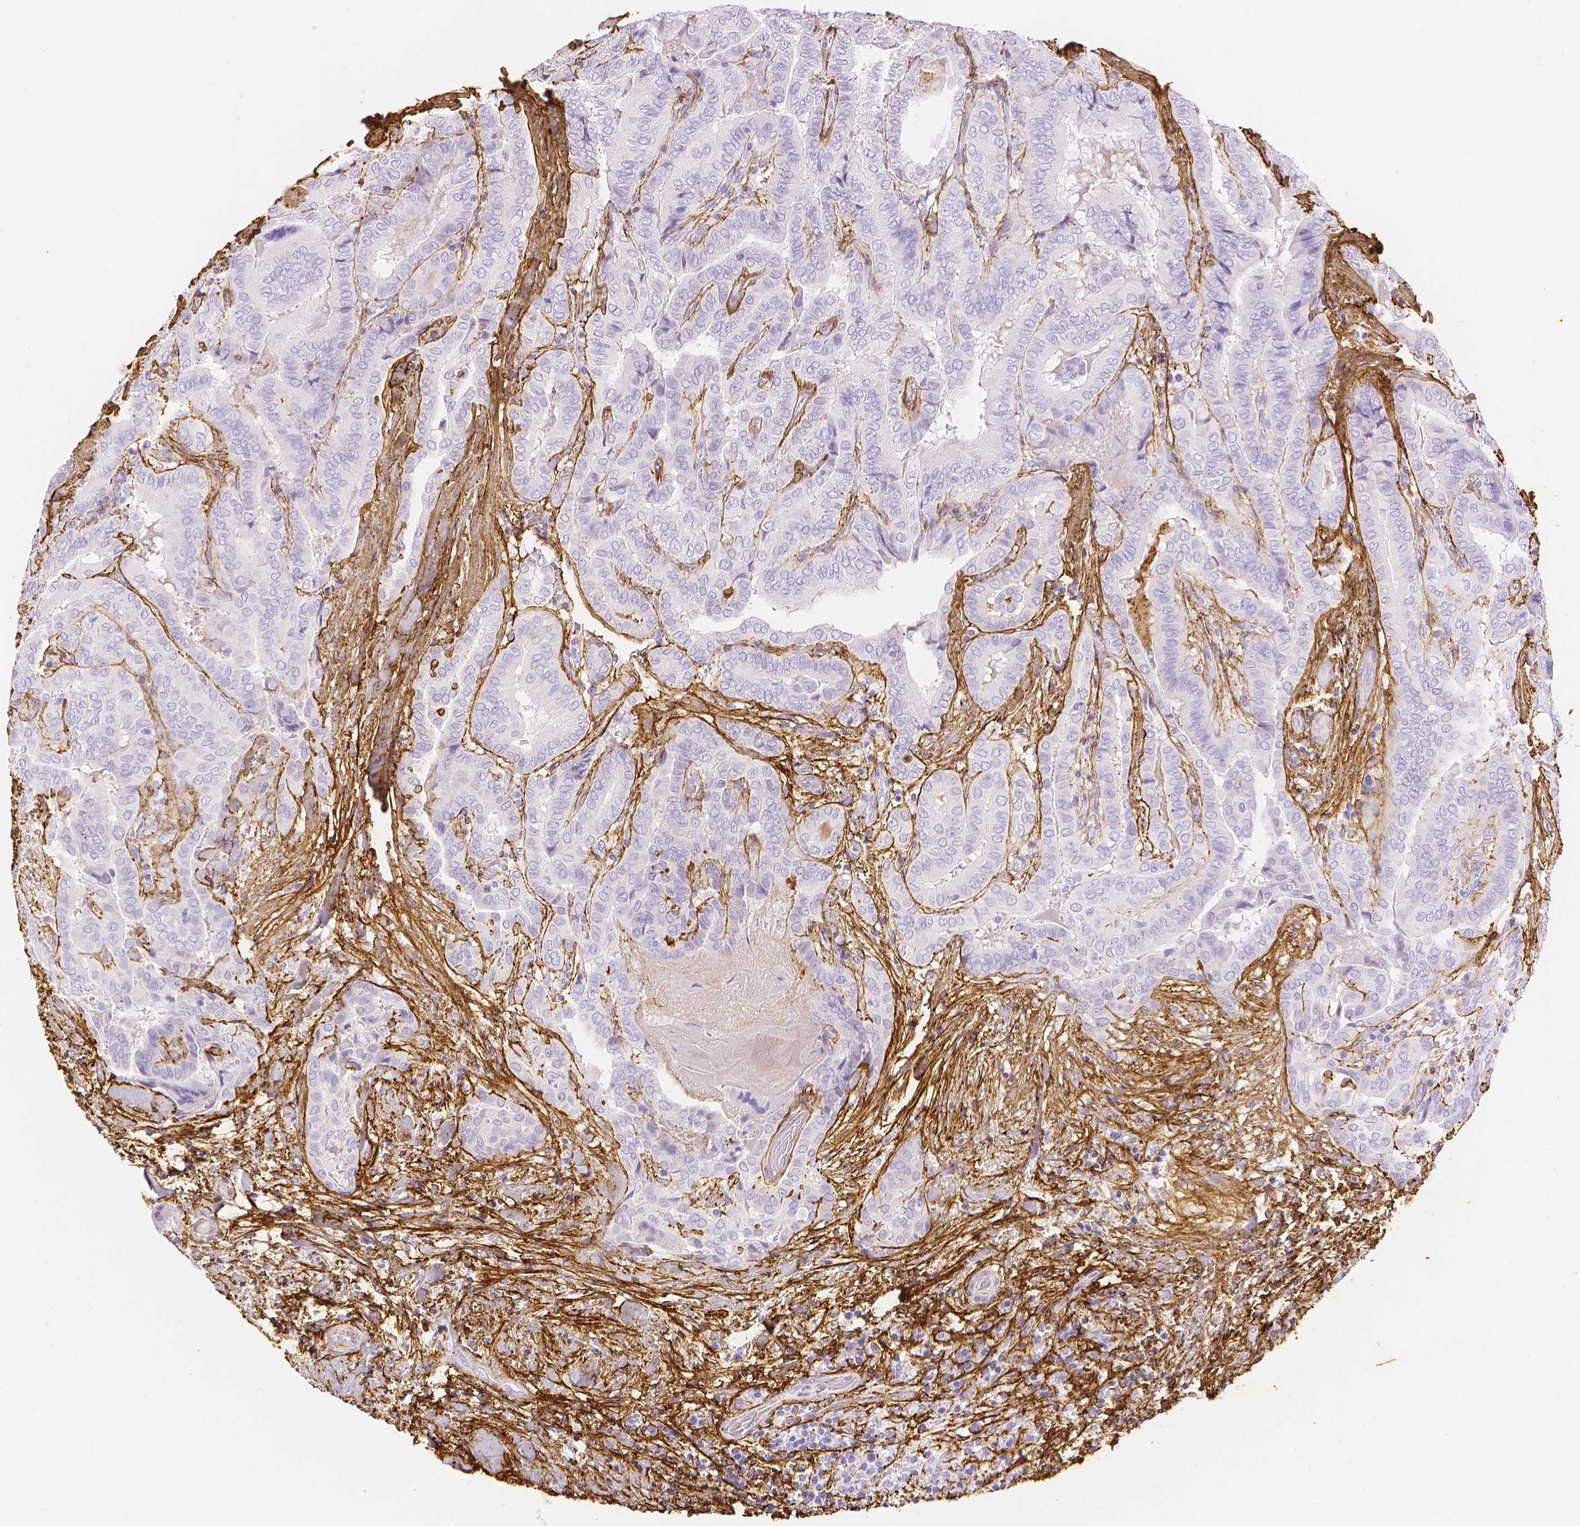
{"staining": {"intensity": "negative", "quantity": "none", "location": "none"}, "tissue": "thyroid cancer", "cell_type": "Tumor cells", "image_type": "cancer", "snomed": [{"axis": "morphology", "description": "Papillary adenocarcinoma, NOS"}, {"axis": "topography", "description": "Thyroid gland"}], "caption": "Micrograph shows no protein staining in tumor cells of papillary adenocarcinoma (thyroid) tissue.", "gene": "FBN1", "patient": {"sex": "female", "age": 61}}